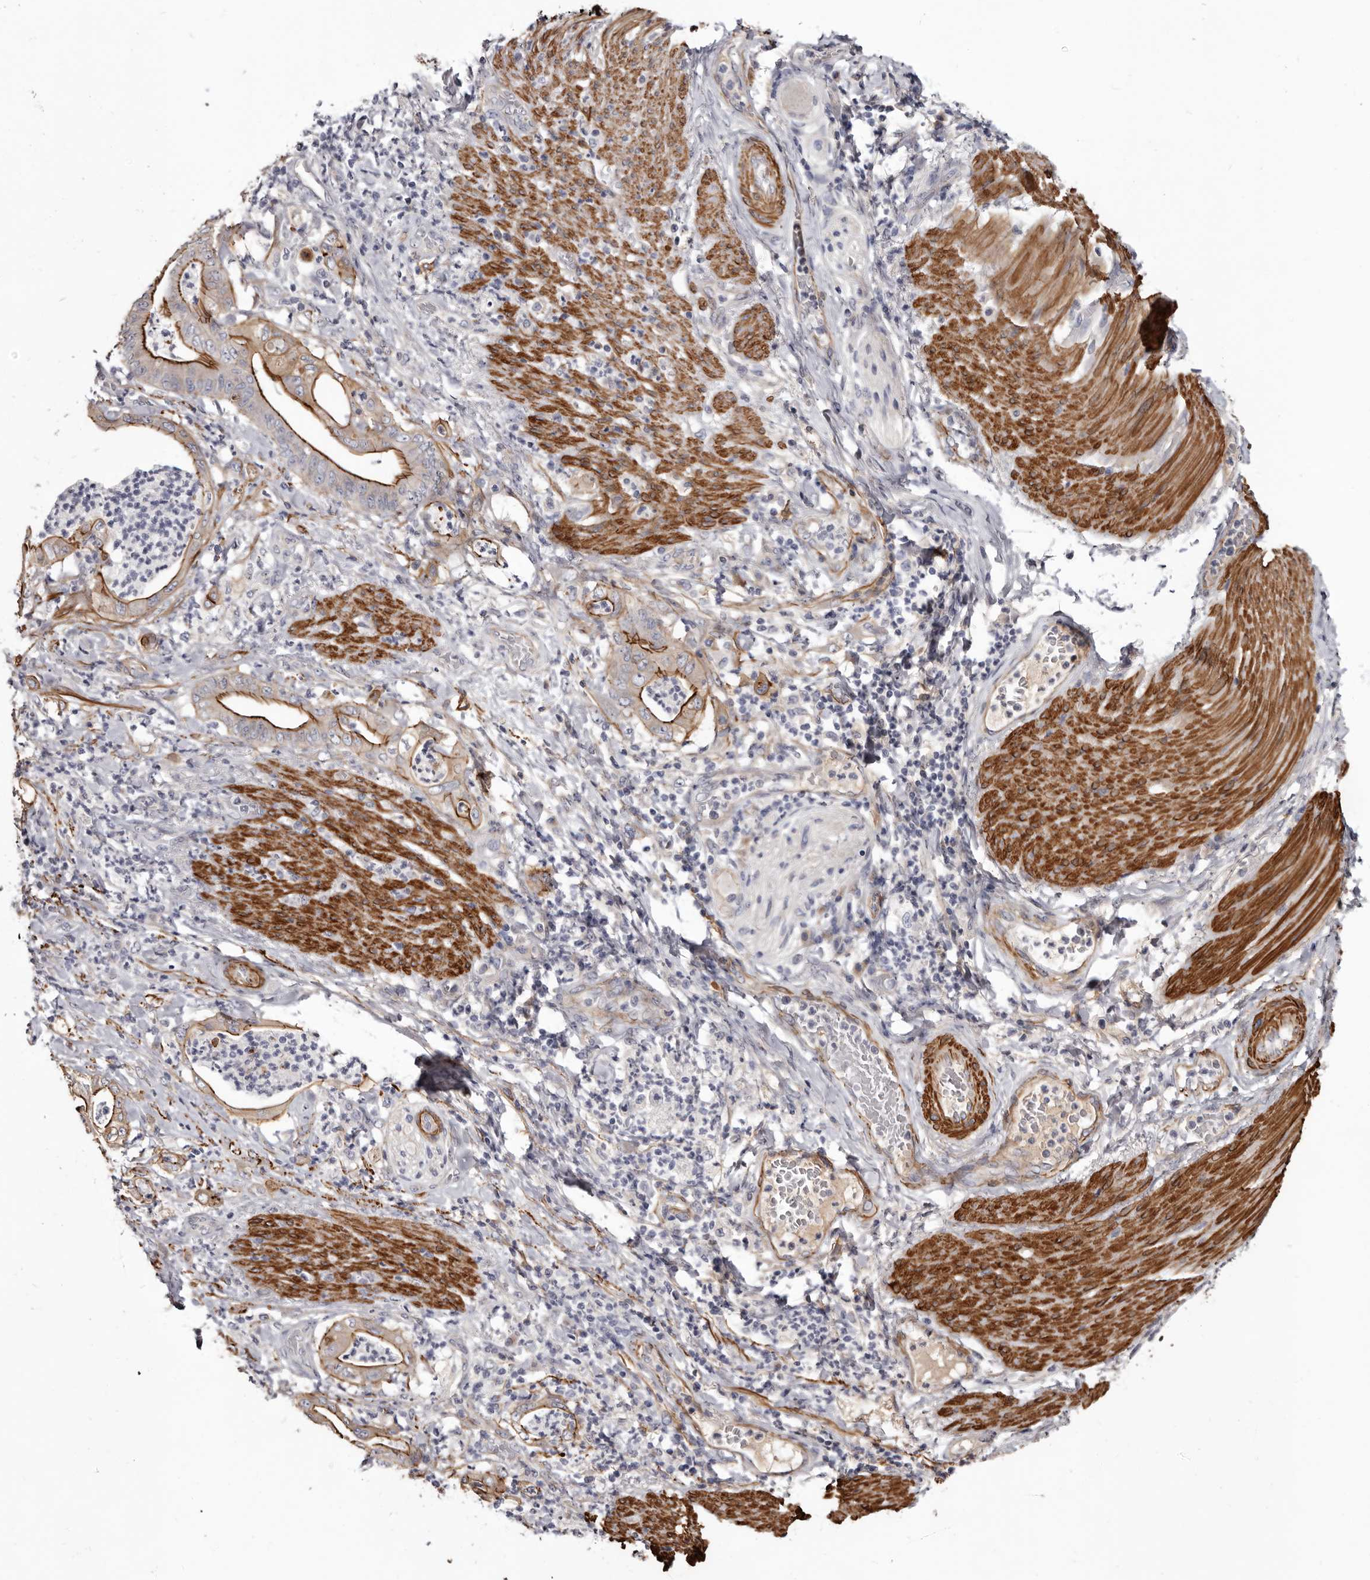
{"staining": {"intensity": "strong", "quantity": "25%-75%", "location": "cytoplasmic/membranous"}, "tissue": "stomach cancer", "cell_type": "Tumor cells", "image_type": "cancer", "snomed": [{"axis": "morphology", "description": "Adenocarcinoma, NOS"}, {"axis": "topography", "description": "Stomach"}], "caption": "Adenocarcinoma (stomach) stained with immunohistochemistry (IHC) demonstrates strong cytoplasmic/membranous expression in approximately 25%-75% of tumor cells. The protein of interest is shown in brown color, while the nuclei are stained blue.", "gene": "CGN", "patient": {"sex": "female", "age": 73}}